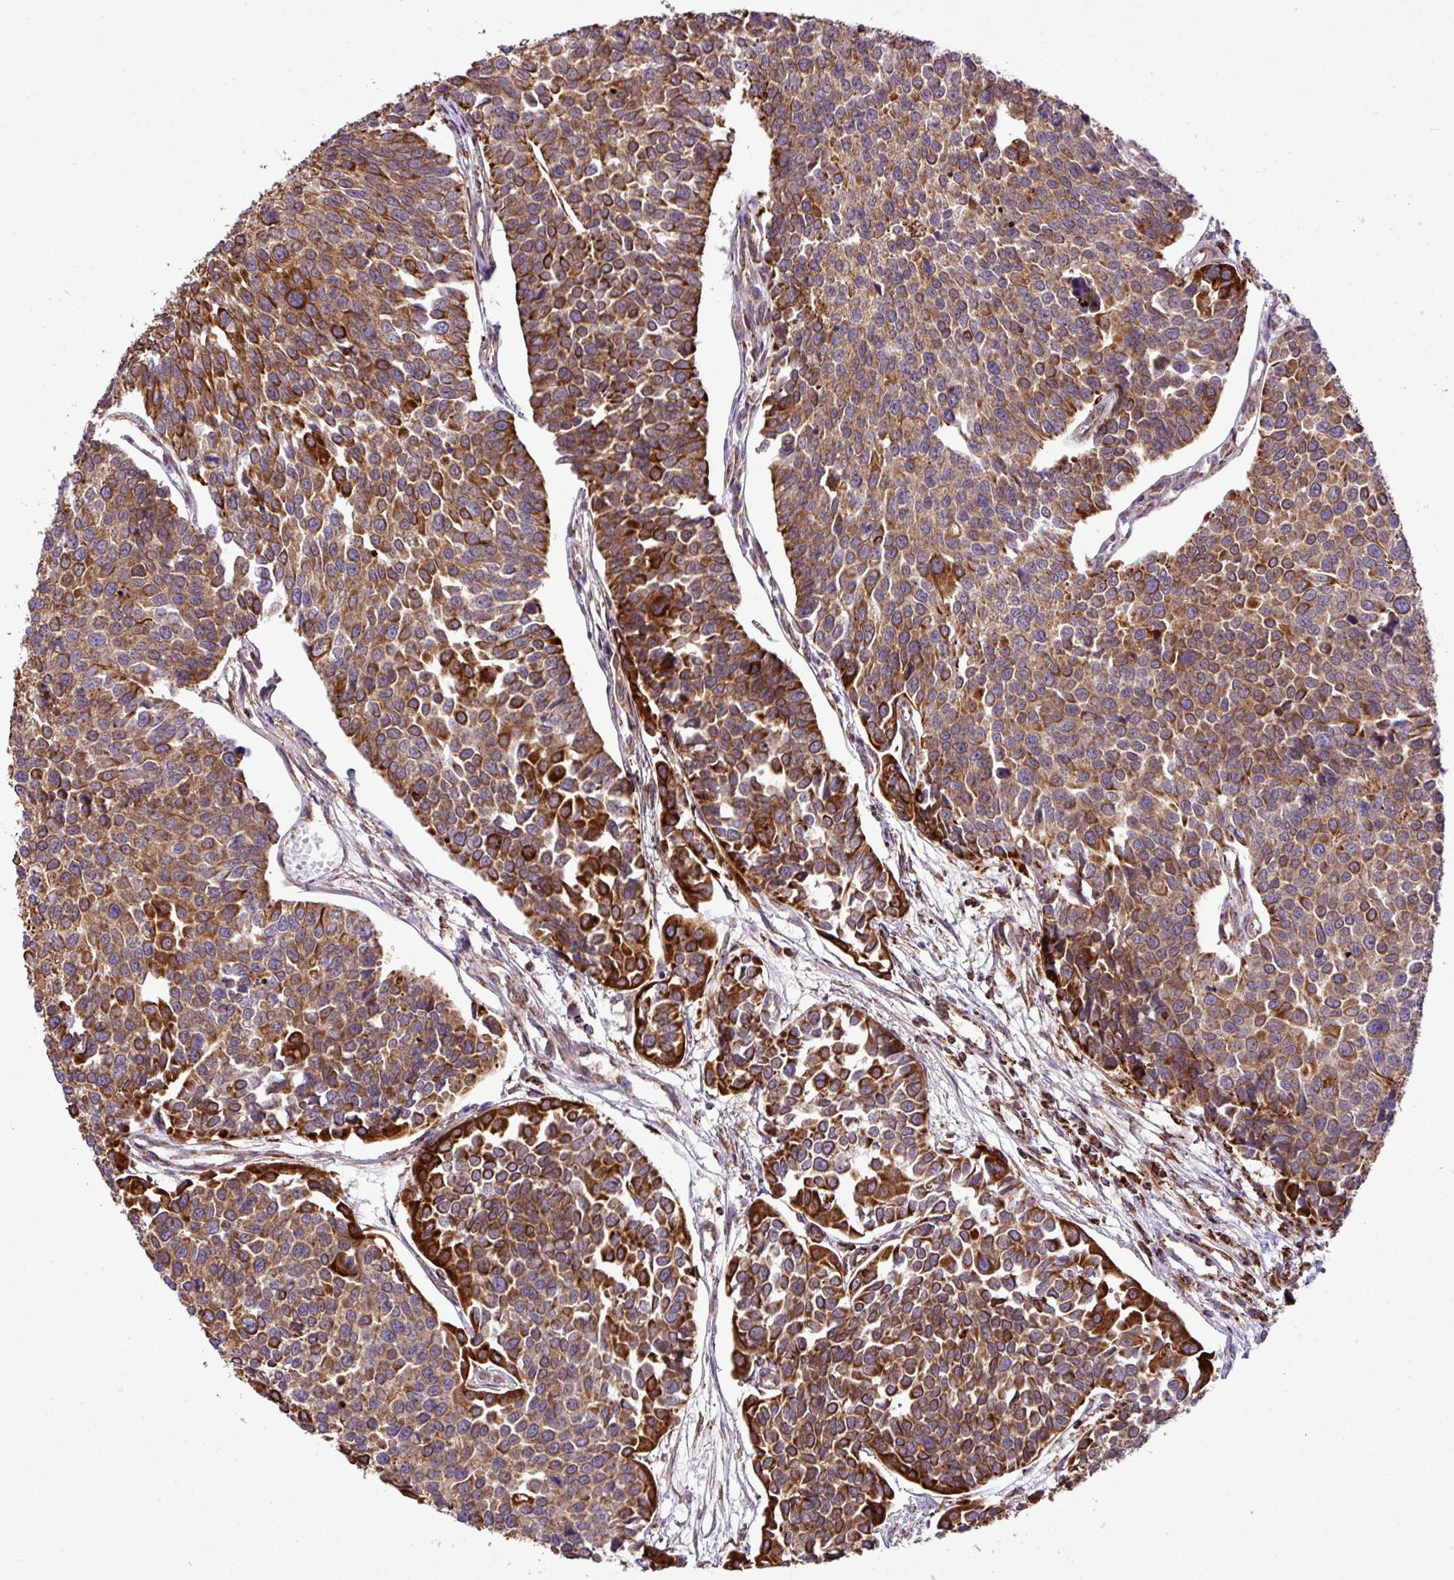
{"staining": {"intensity": "strong", "quantity": ">75%", "location": "cytoplasmic/membranous"}, "tissue": "urothelial cancer", "cell_type": "Tumor cells", "image_type": "cancer", "snomed": [{"axis": "morphology", "description": "Urothelial carcinoma, Low grade"}, {"axis": "topography", "description": "Urinary bladder"}], "caption": "Protein expression analysis of urothelial carcinoma (low-grade) shows strong cytoplasmic/membranous positivity in approximately >75% of tumor cells.", "gene": "ZNF569", "patient": {"sex": "female", "age": 78}}